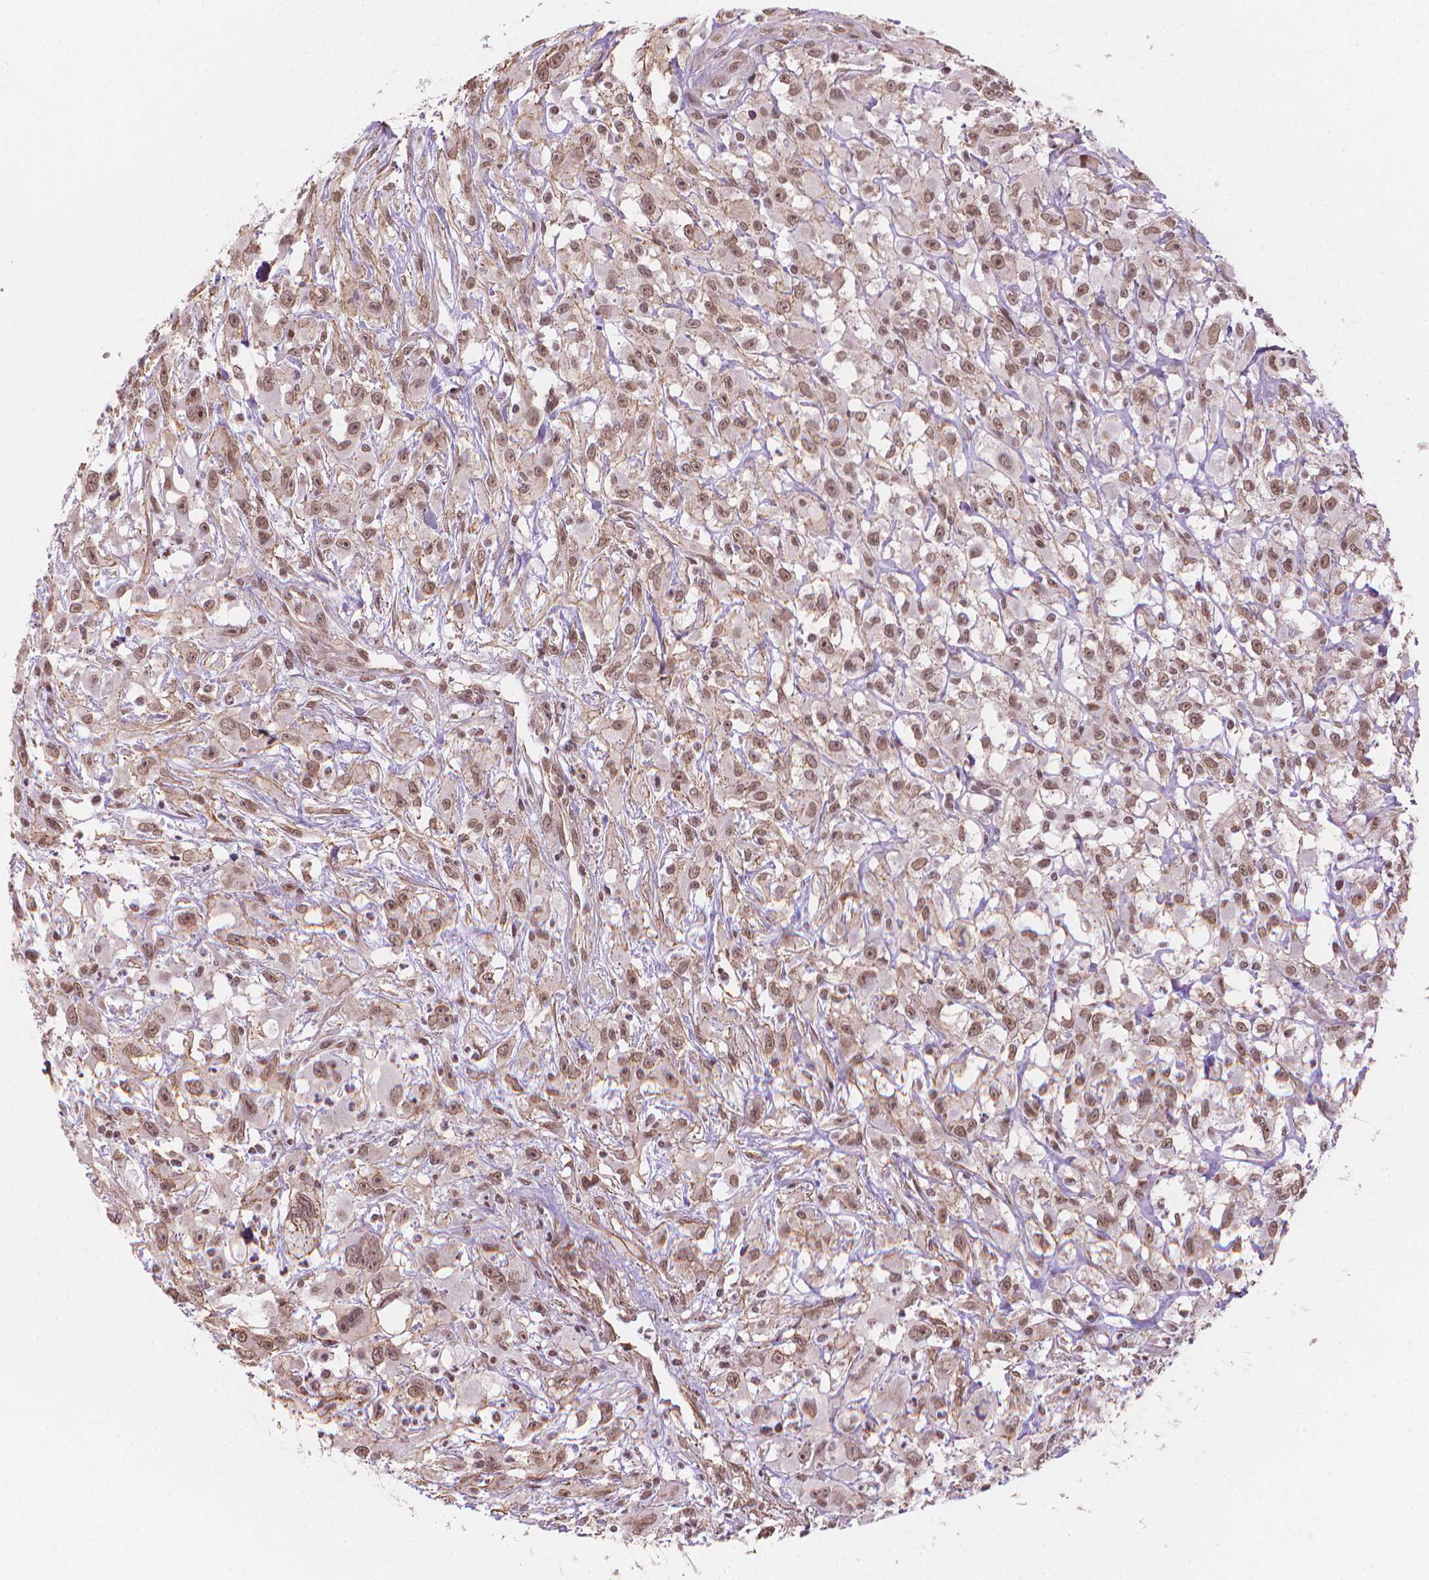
{"staining": {"intensity": "moderate", "quantity": ">75%", "location": "nuclear"}, "tissue": "head and neck cancer", "cell_type": "Tumor cells", "image_type": "cancer", "snomed": [{"axis": "morphology", "description": "Squamous cell carcinoma, NOS"}, {"axis": "morphology", "description": "Squamous cell carcinoma, metastatic, NOS"}, {"axis": "topography", "description": "Oral tissue"}, {"axis": "topography", "description": "Head-Neck"}], "caption": "Head and neck metastatic squamous cell carcinoma stained with a protein marker demonstrates moderate staining in tumor cells.", "gene": "HOXD4", "patient": {"sex": "female", "age": 85}}